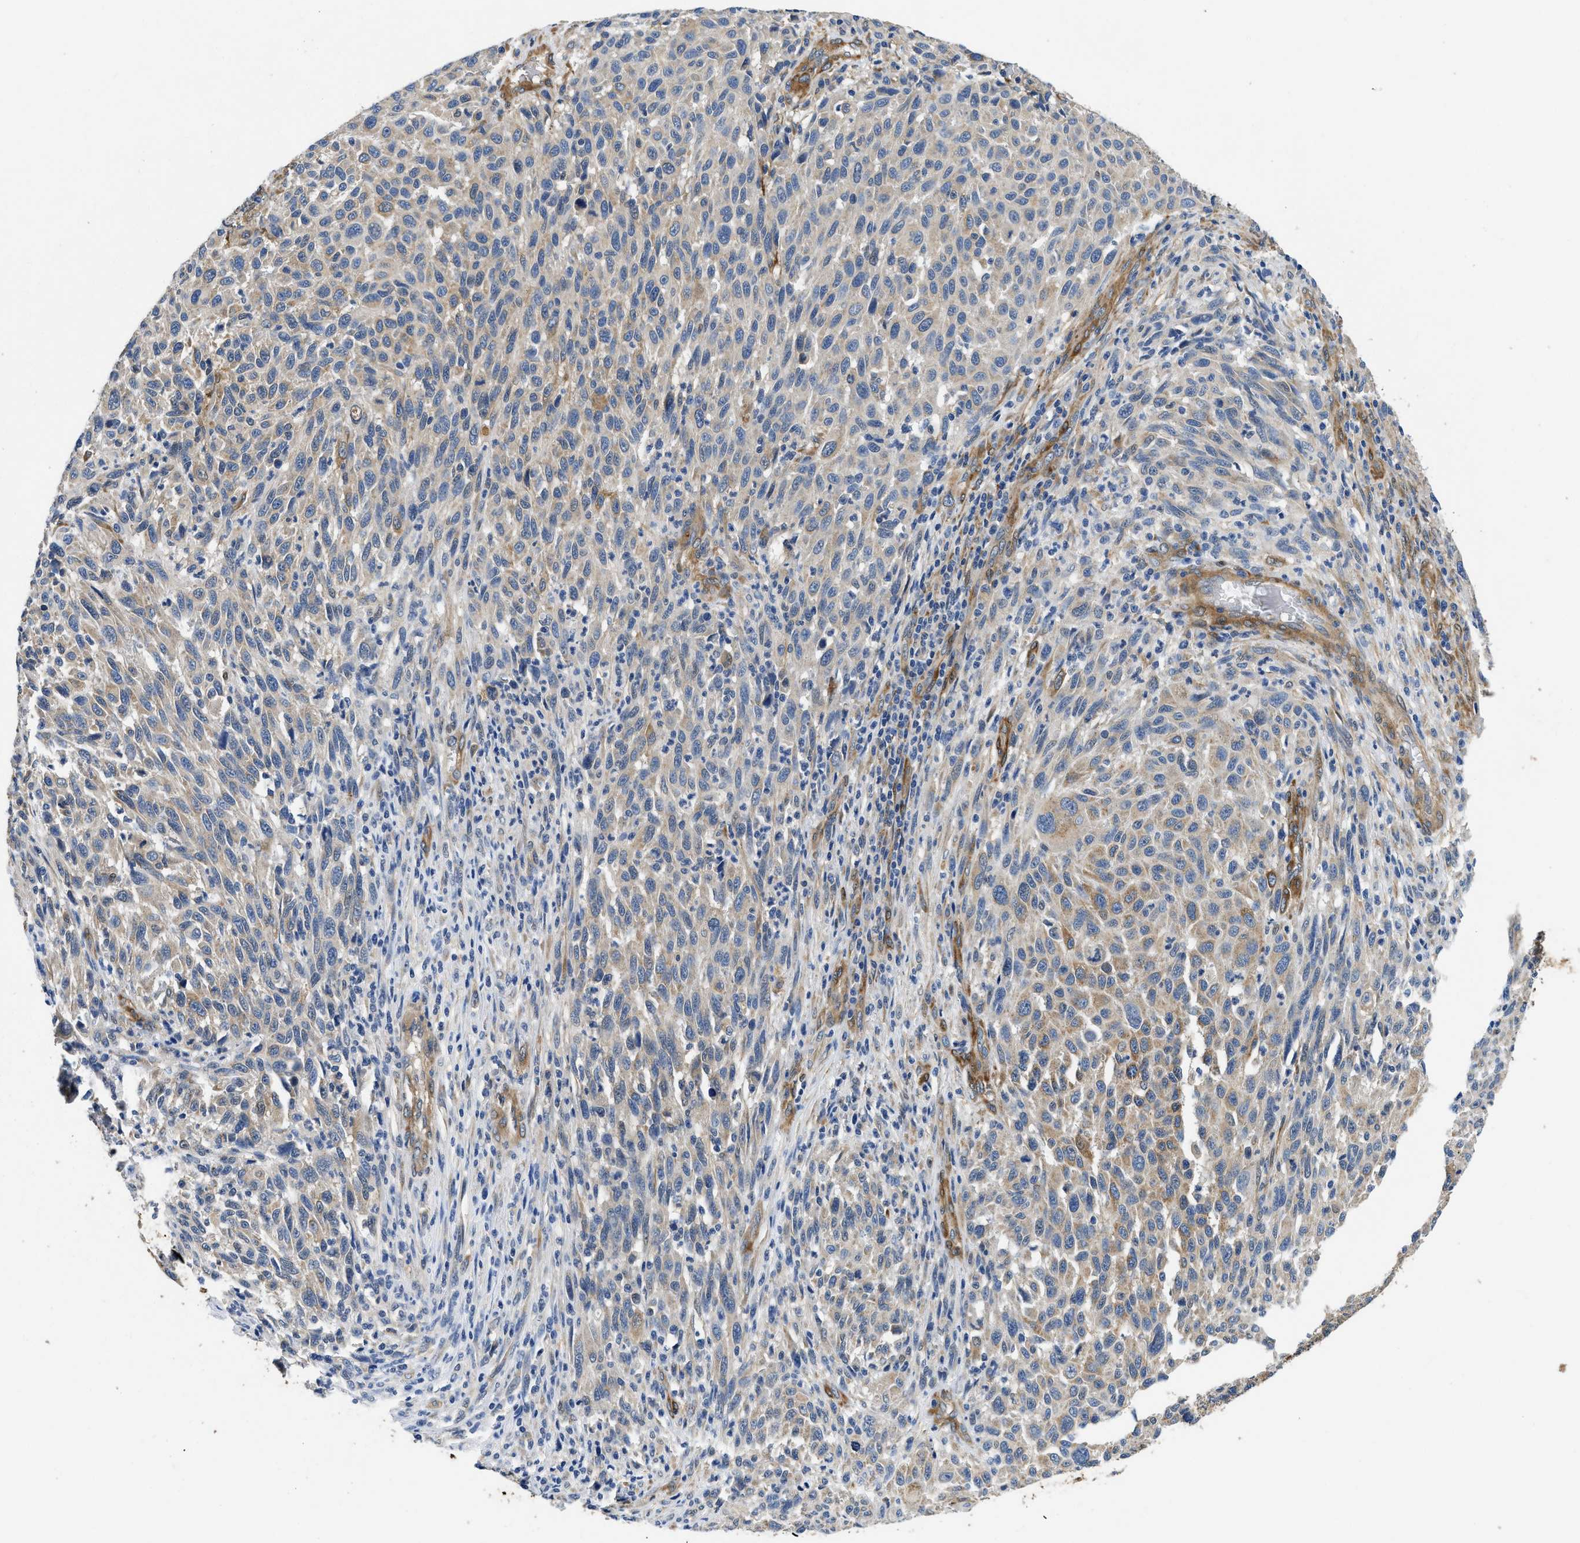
{"staining": {"intensity": "weak", "quantity": "<25%", "location": "cytoplasmic/membranous"}, "tissue": "melanoma", "cell_type": "Tumor cells", "image_type": "cancer", "snomed": [{"axis": "morphology", "description": "Malignant melanoma, Metastatic site"}, {"axis": "topography", "description": "Lymph node"}], "caption": "An immunohistochemistry image of malignant melanoma (metastatic site) is shown. There is no staining in tumor cells of malignant melanoma (metastatic site).", "gene": "RAPH1", "patient": {"sex": "male", "age": 61}}